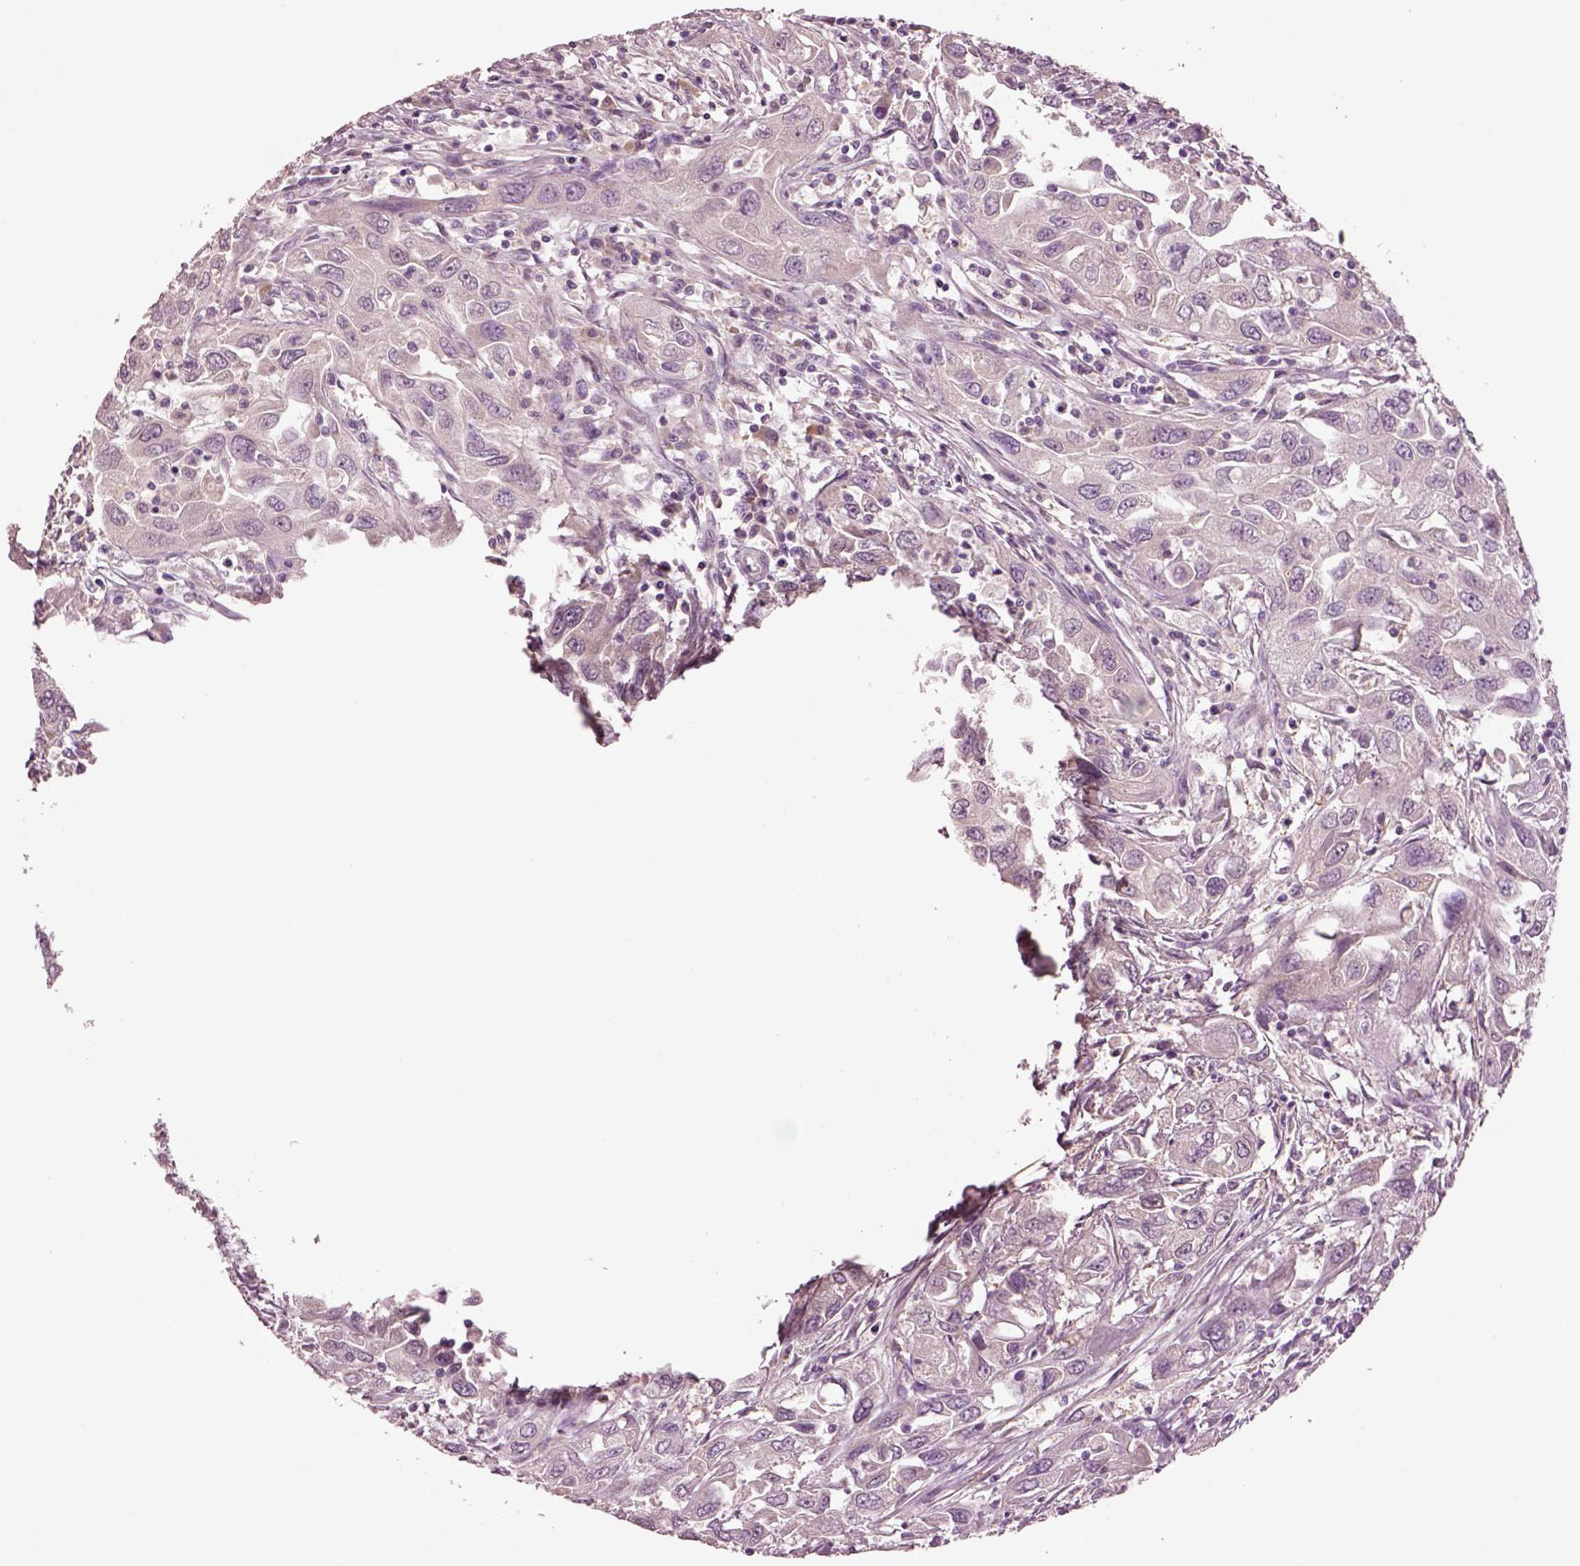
{"staining": {"intensity": "negative", "quantity": "none", "location": "none"}, "tissue": "urothelial cancer", "cell_type": "Tumor cells", "image_type": "cancer", "snomed": [{"axis": "morphology", "description": "Urothelial carcinoma, High grade"}, {"axis": "topography", "description": "Urinary bladder"}], "caption": "Protein analysis of urothelial cancer shows no significant expression in tumor cells.", "gene": "CLPSL1", "patient": {"sex": "male", "age": 76}}